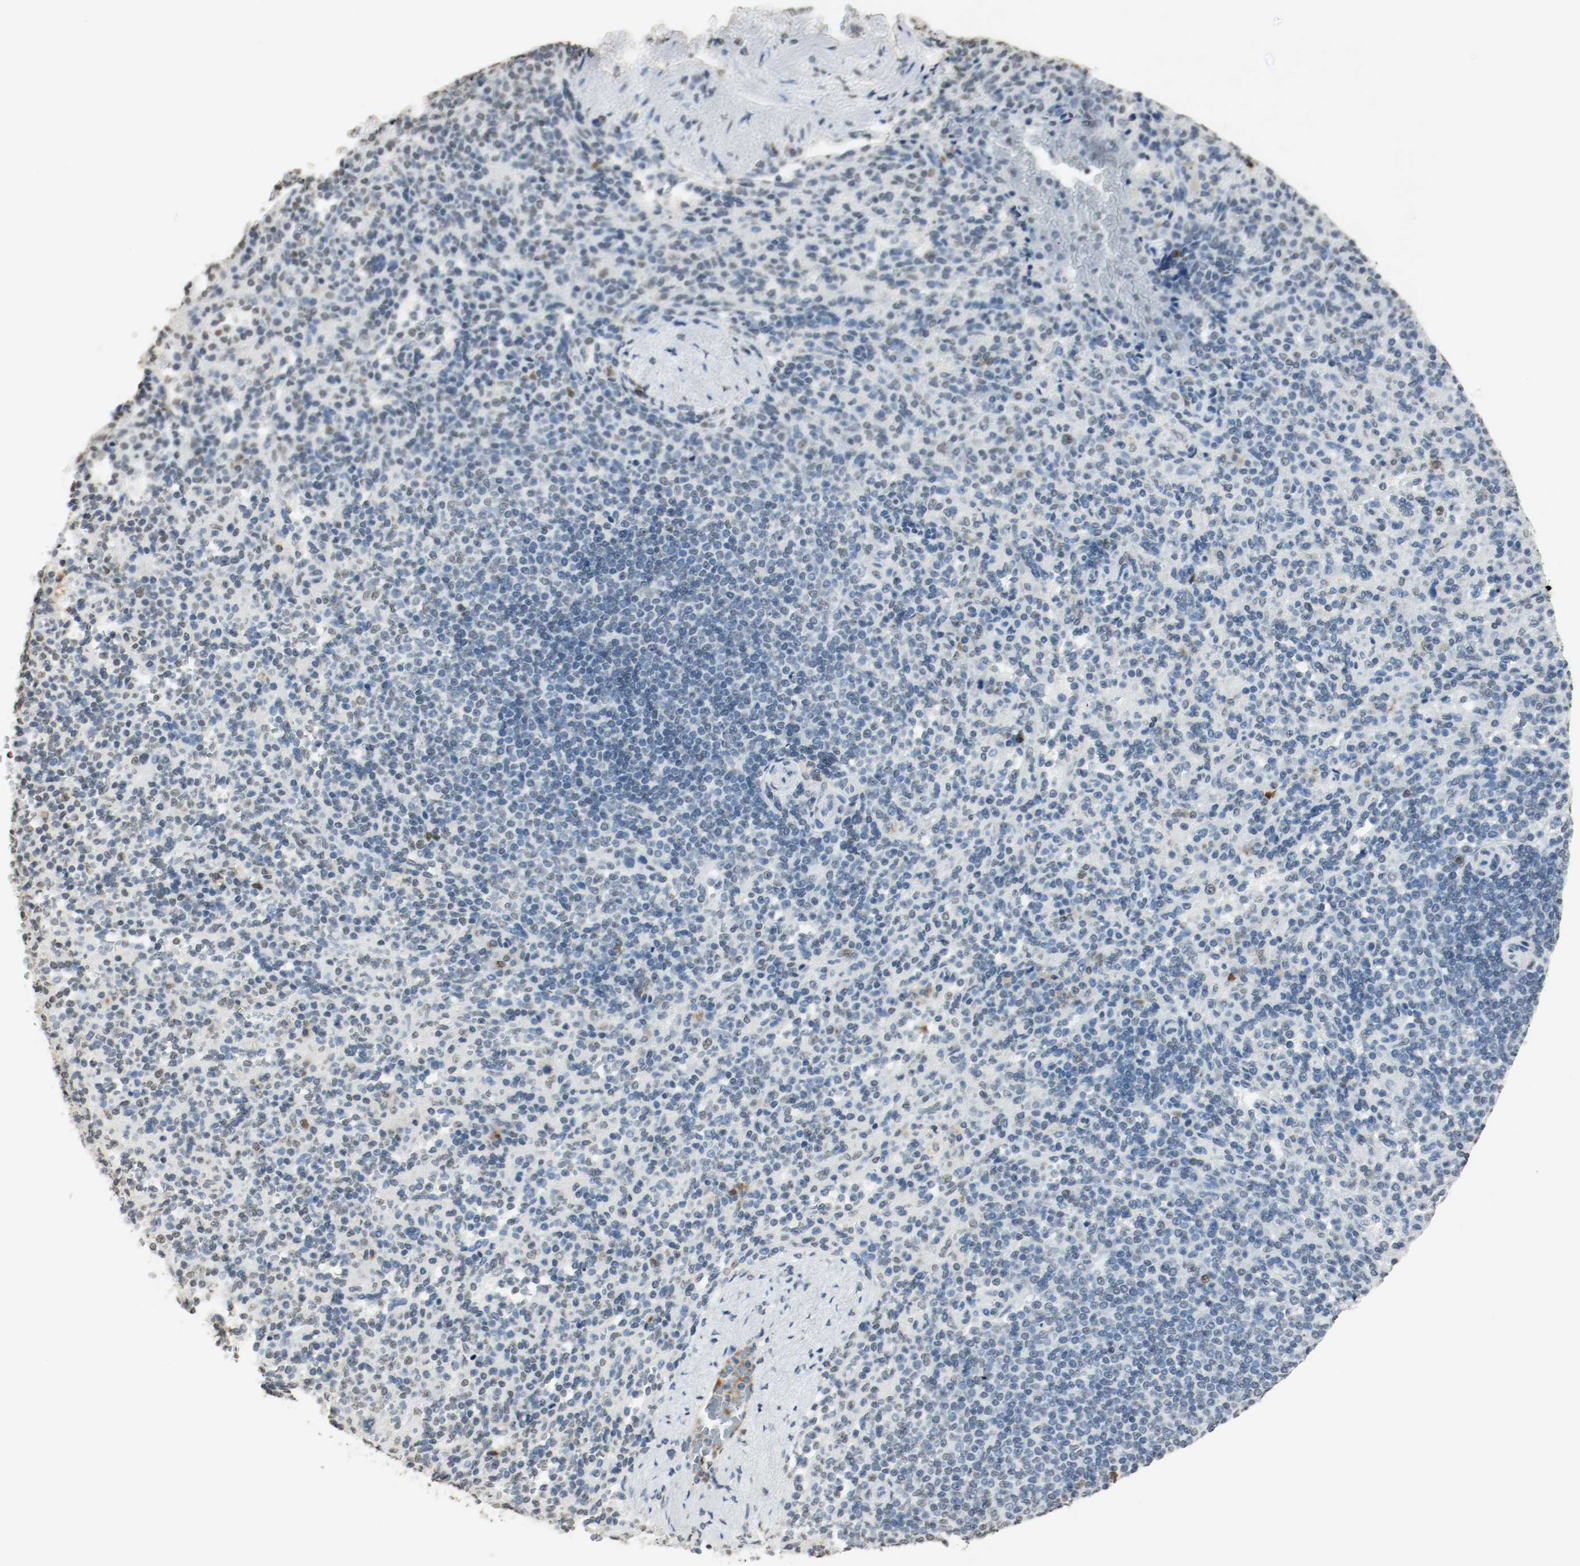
{"staining": {"intensity": "weak", "quantity": "25%-75%", "location": "nuclear"}, "tissue": "spleen", "cell_type": "Cells in red pulp", "image_type": "normal", "snomed": [{"axis": "morphology", "description": "Normal tissue, NOS"}, {"axis": "topography", "description": "Spleen"}], "caption": "Immunohistochemical staining of benign human spleen exhibits 25%-75% levels of weak nuclear protein positivity in approximately 25%-75% of cells in red pulp.", "gene": "DNMT1", "patient": {"sex": "female", "age": 74}}